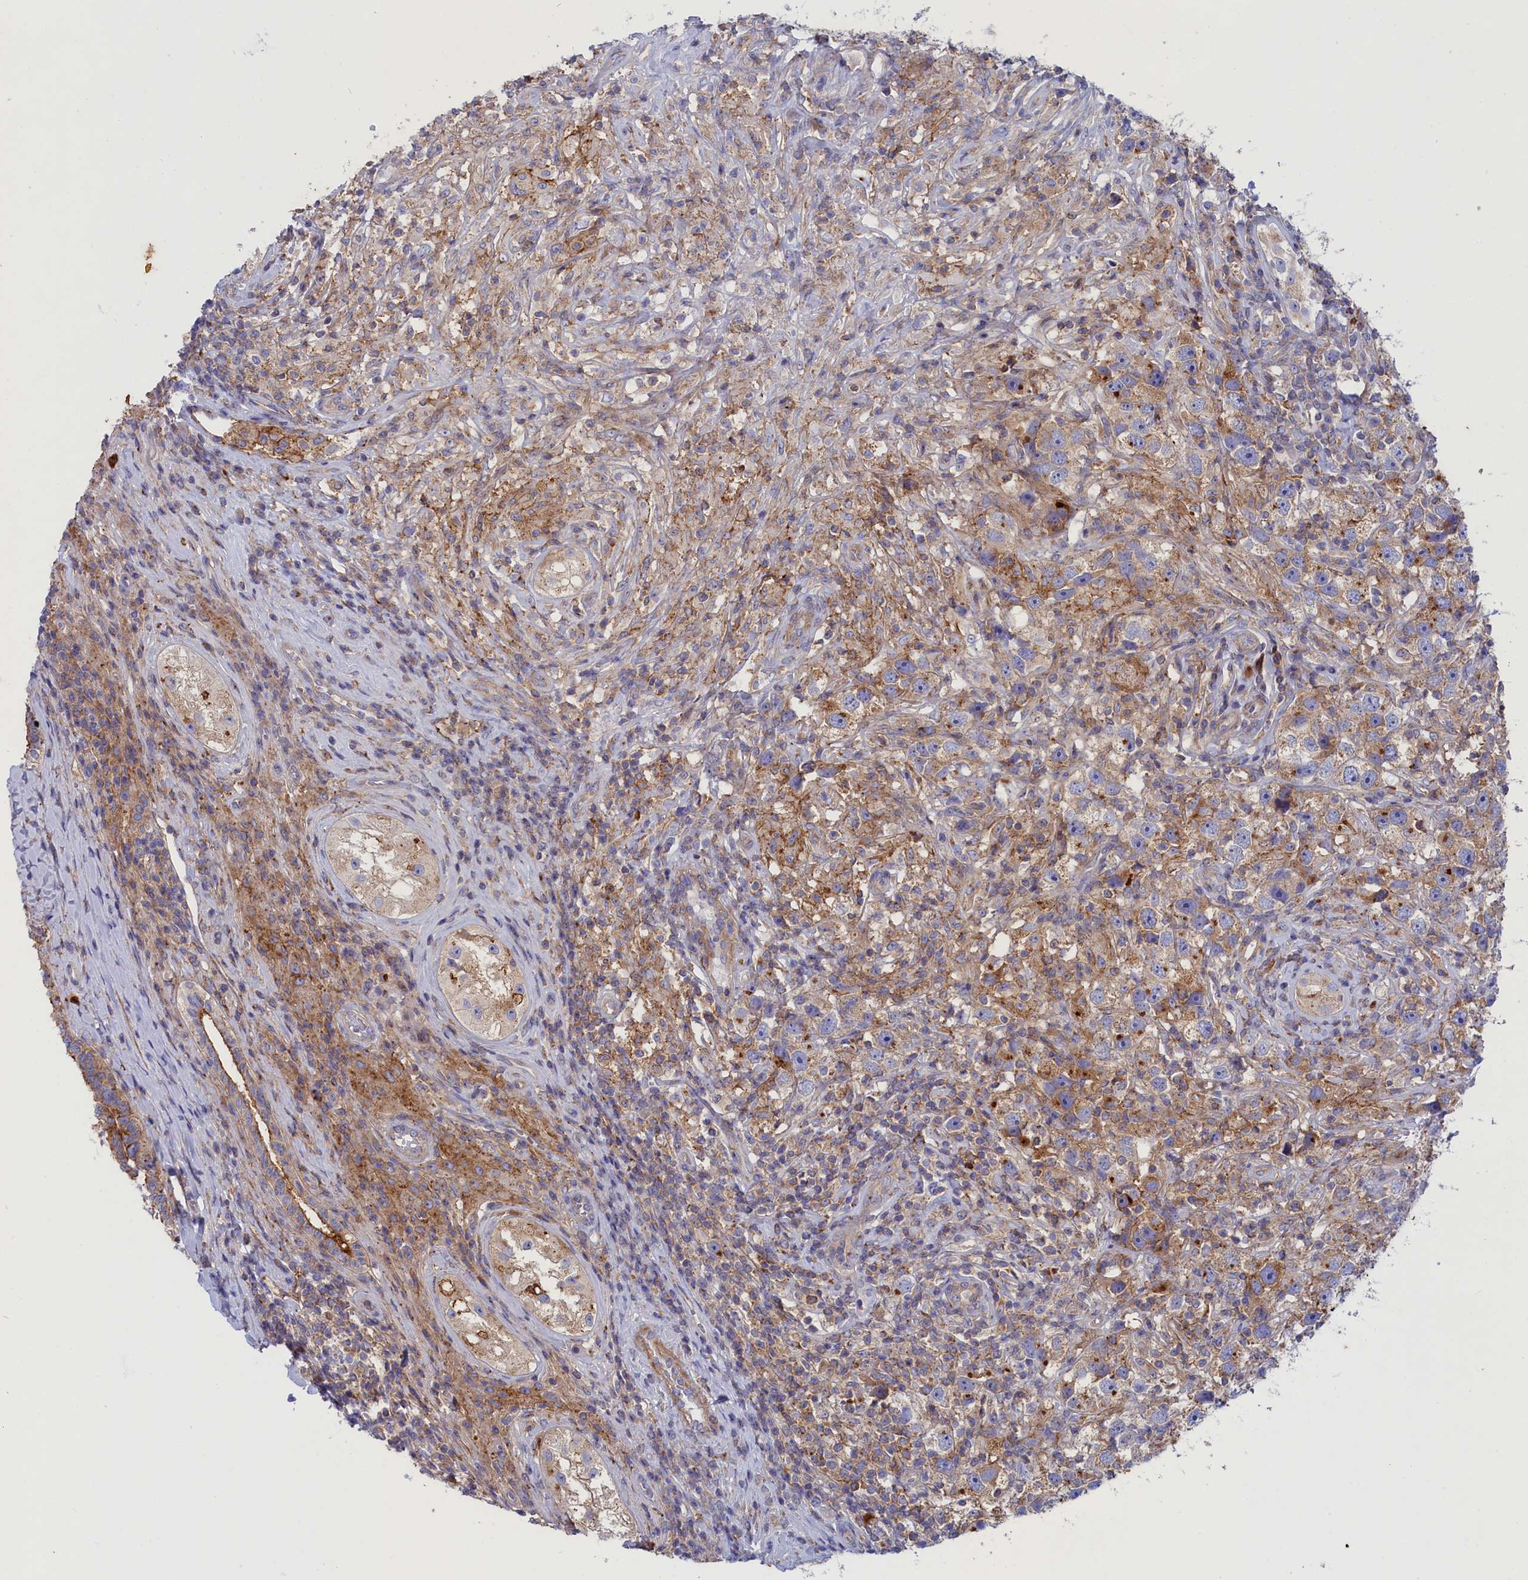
{"staining": {"intensity": "weak", "quantity": "25%-75%", "location": "cytoplasmic/membranous"}, "tissue": "testis cancer", "cell_type": "Tumor cells", "image_type": "cancer", "snomed": [{"axis": "morphology", "description": "Seminoma, NOS"}, {"axis": "topography", "description": "Testis"}], "caption": "Immunohistochemistry of testis cancer (seminoma) reveals low levels of weak cytoplasmic/membranous expression in approximately 25%-75% of tumor cells.", "gene": "SCAMP4", "patient": {"sex": "male", "age": 49}}